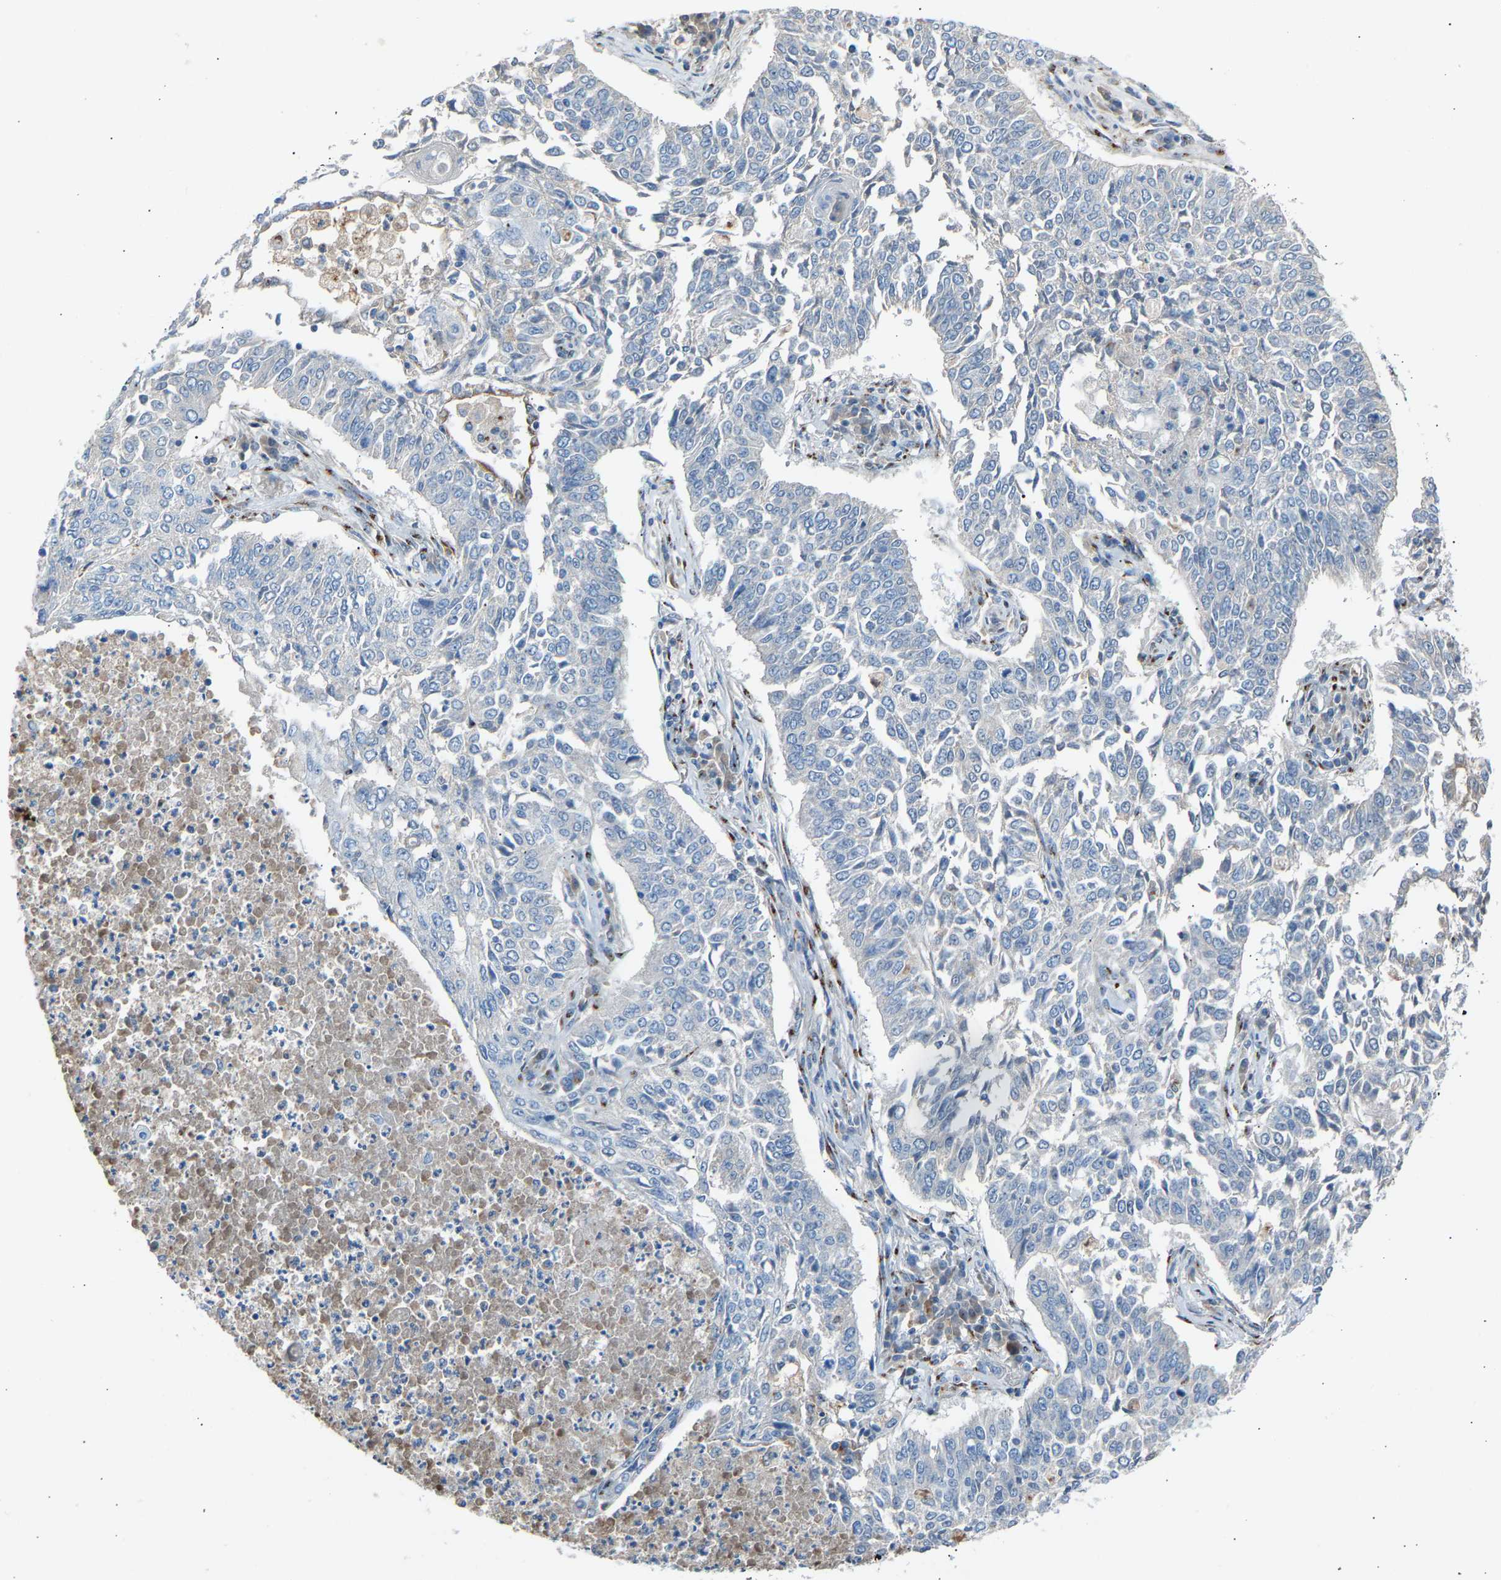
{"staining": {"intensity": "negative", "quantity": "none", "location": "none"}, "tissue": "lung cancer", "cell_type": "Tumor cells", "image_type": "cancer", "snomed": [{"axis": "morphology", "description": "Normal tissue, NOS"}, {"axis": "morphology", "description": "Squamous cell carcinoma, NOS"}, {"axis": "topography", "description": "Cartilage tissue"}, {"axis": "topography", "description": "Bronchus"}, {"axis": "topography", "description": "Lung"}], "caption": "The photomicrograph displays no staining of tumor cells in lung cancer (squamous cell carcinoma). (DAB (3,3'-diaminobenzidine) immunohistochemistry visualized using brightfield microscopy, high magnification).", "gene": "CYREN", "patient": {"sex": "female", "age": 49}}